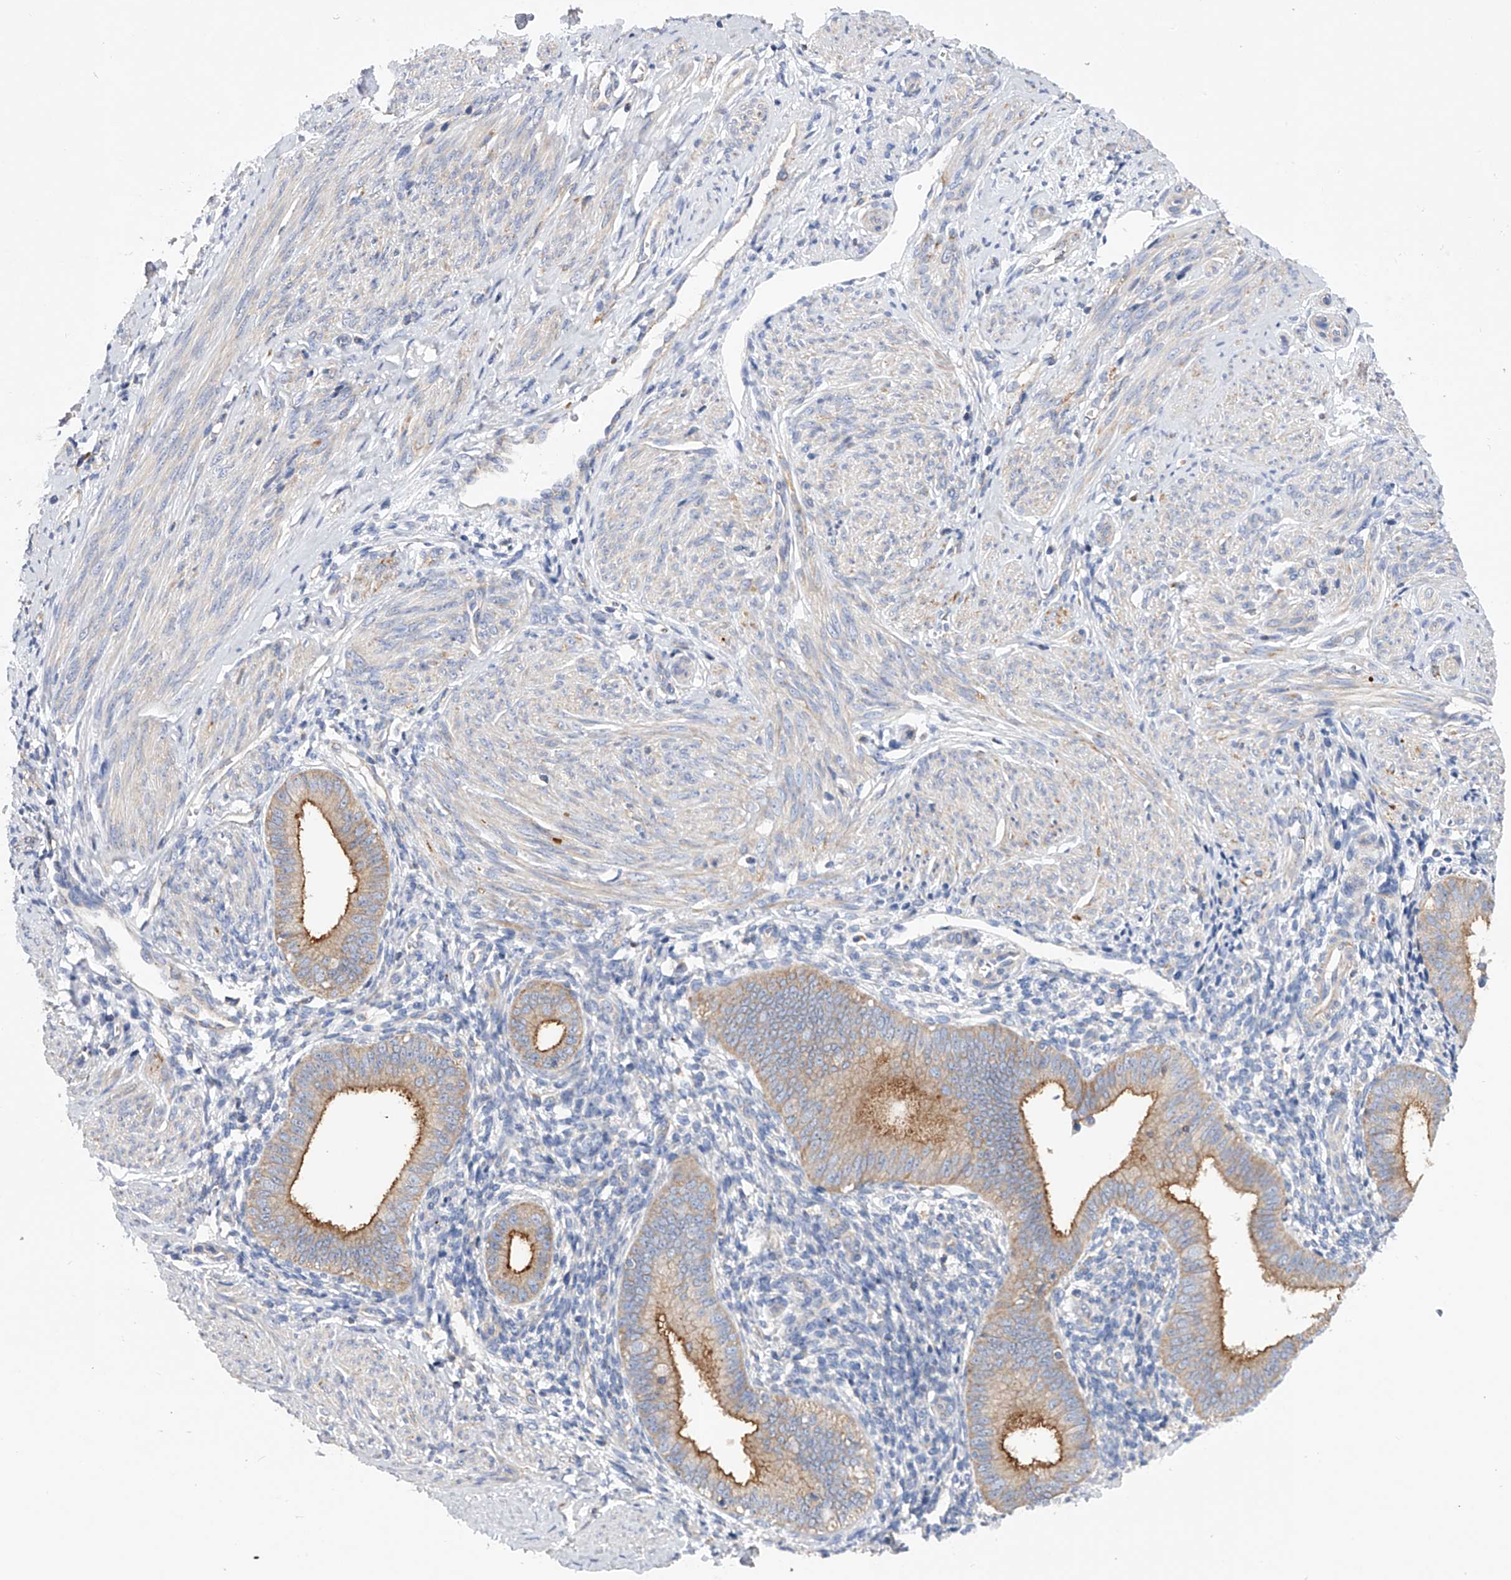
{"staining": {"intensity": "negative", "quantity": "none", "location": "none"}, "tissue": "endometrium", "cell_type": "Cells in endometrial stroma", "image_type": "normal", "snomed": [{"axis": "morphology", "description": "Normal tissue, NOS"}, {"axis": "topography", "description": "Uterus"}, {"axis": "topography", "description": "Endometrium"}], "caption": "IHC histopathology image of normal endometrium: human endometrium stained with DAB (3,3'-diaminobenzidine) shows no significant protein expression in cells in endometrial stroma. (DAB (3,3'-diaminobenzidine) immunohistochemistry with hematoxylin counter stain).", "gene": "MLYCD", "patient": {"sex": "female", "age": 48}}